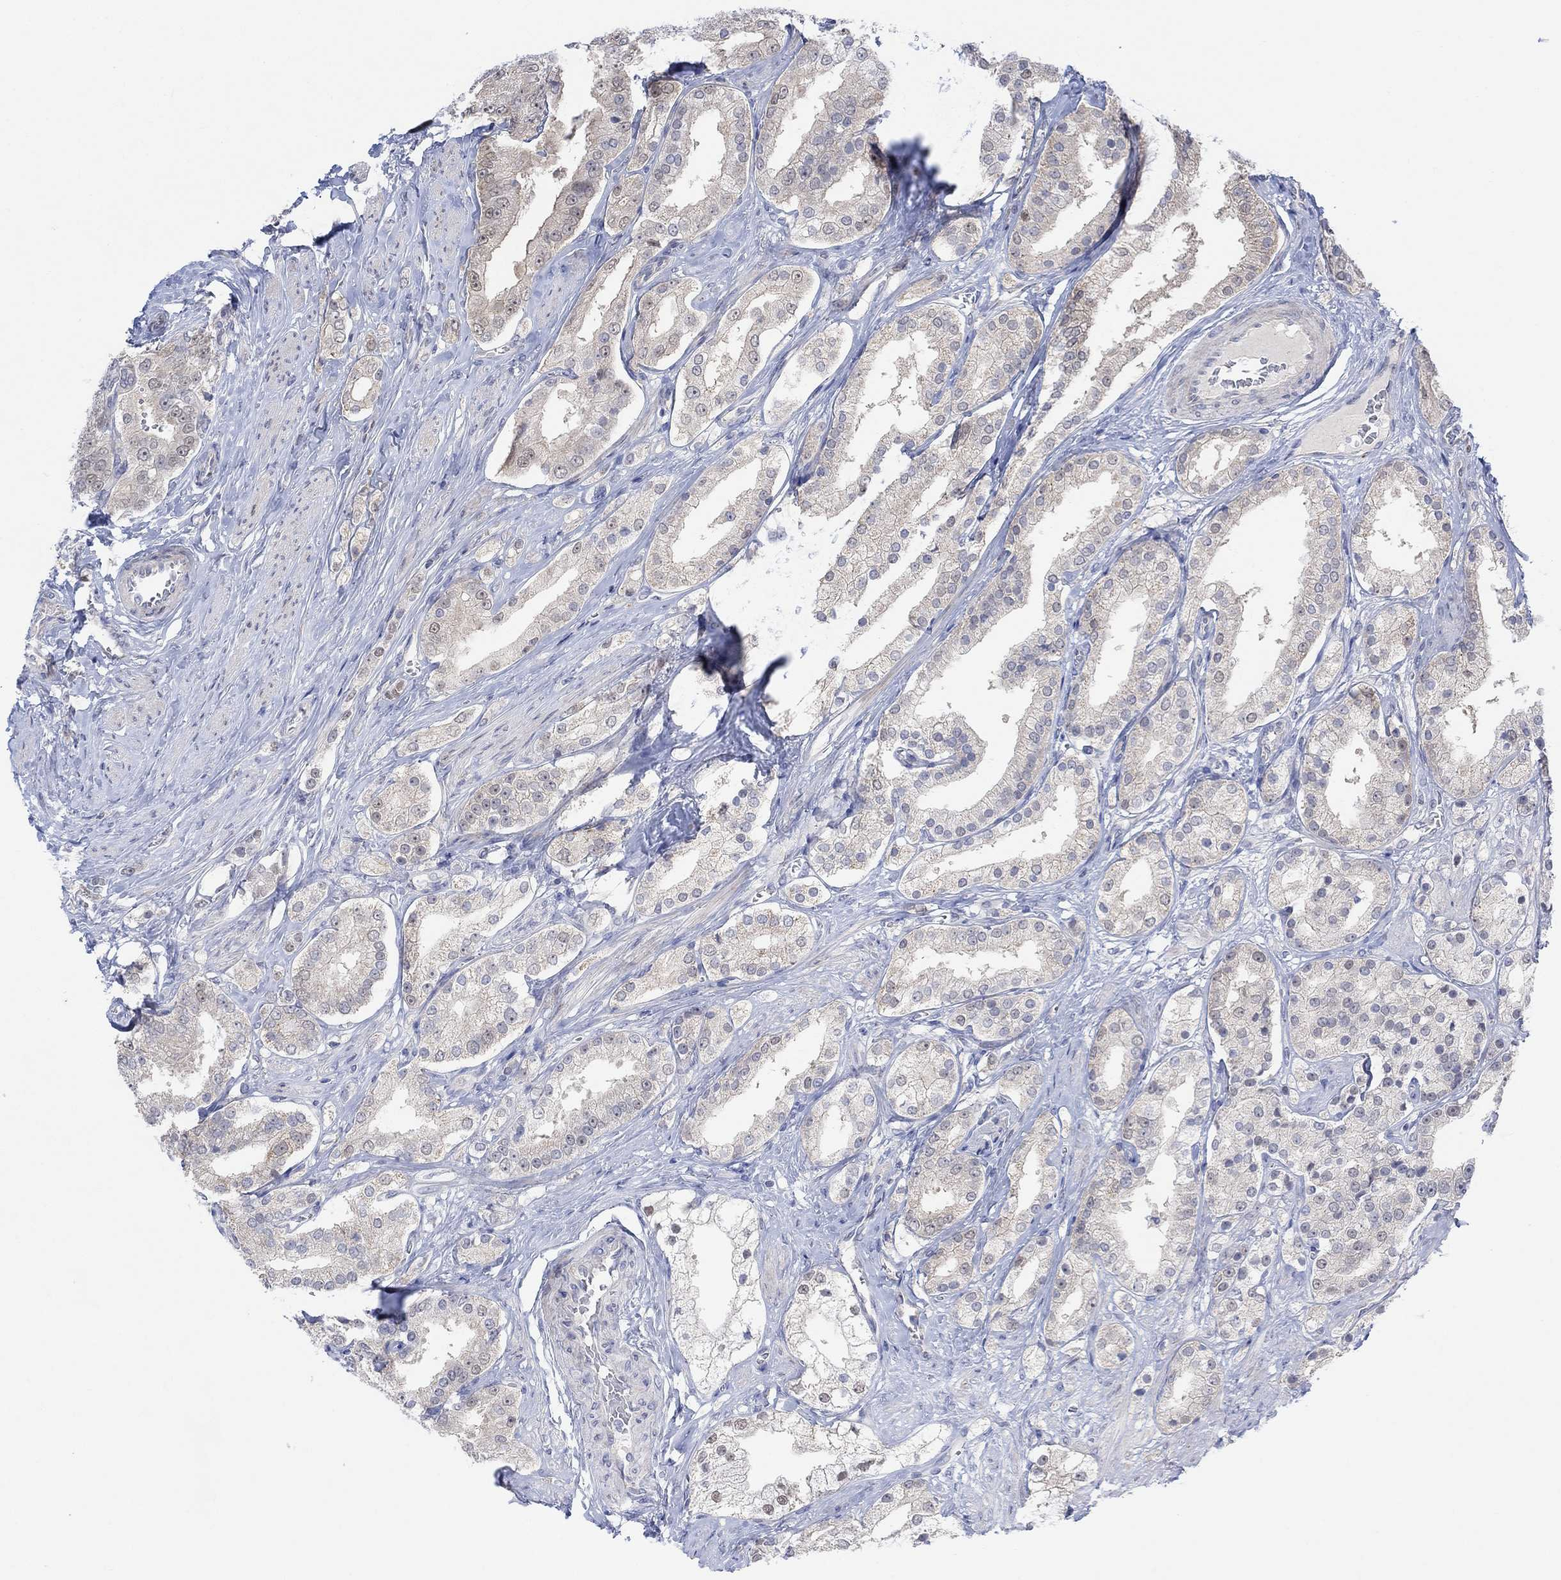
{"staining": {"intensity": "weak", "quantity": "<25%", "location": "cytoplasmic/membranous"}, "tissue": "prostate cancer", "cell_type": "Tumor cells", "image_type": "cancer", "snomed": [{"axis": "morphology", "description": "Adenocarcinoma, NOS"}, {"axis": "topography", "description": "Prostate and seminal vesicle, NOS"}, {"axis": "topography", "description": "Prostate"}], "caption": "IHC of prostate cancer (adenocarcinoma) shows no expression in tumor cells.", "gene": "CNTF", "patient": {"sex": "male", "age": 67}}